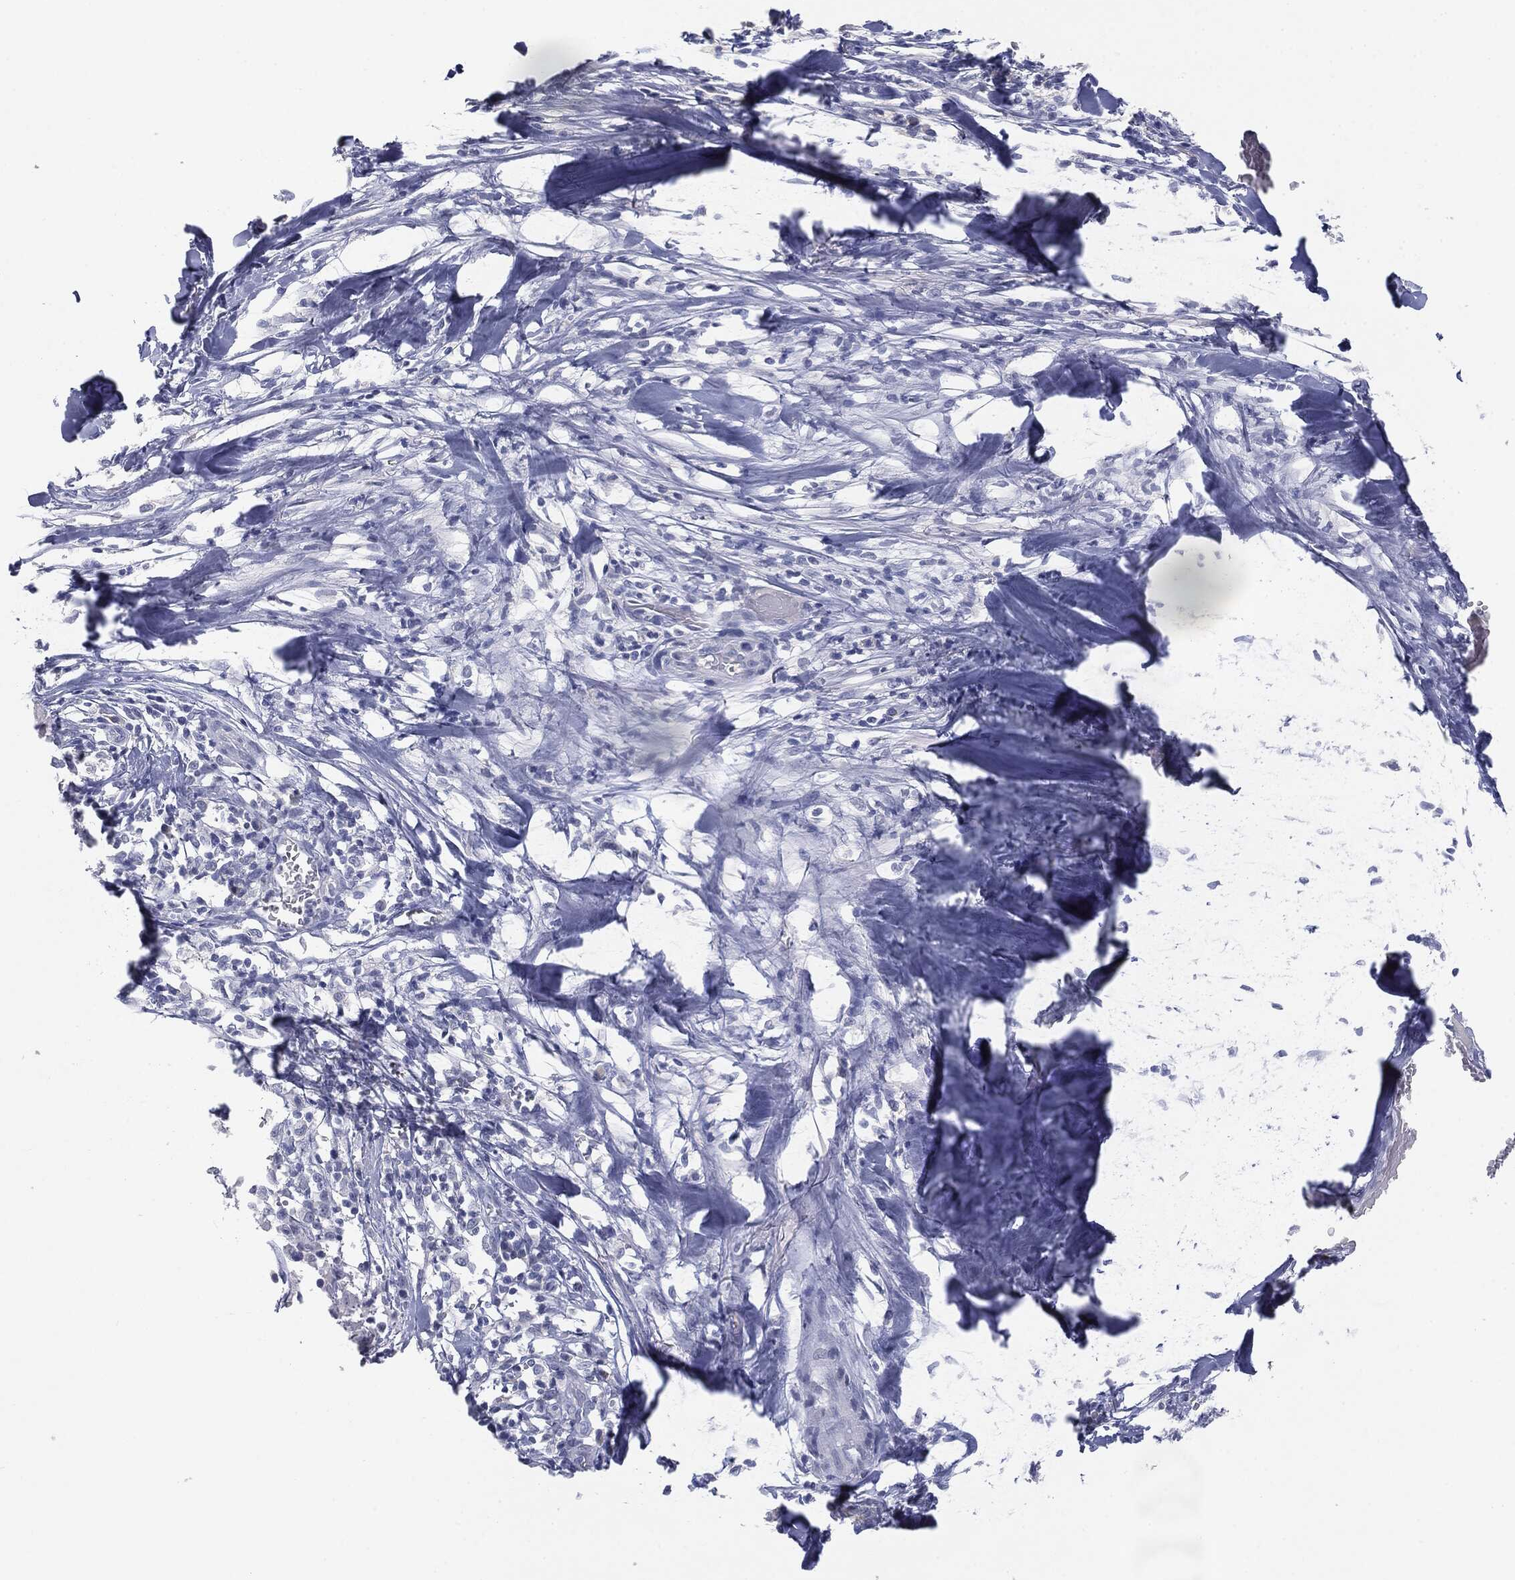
{"staining": {"intensity": "negative", "quantity": "none", "location": "none"}, "tissue": "melanoma", "cell_type": "Tumor cells", "image_type": "cancer", "snomed": [{"axis": "morphology", "description": "Malignant melanoma, Metastatic site"}, {"axis": "topography", "description": "Lymph node"}], "caption": "Immunohistochemistry (IHC) of malignant melanoma (metastatic site) displays no staining in tumor cells. (DAB immunohistochemistry (IHC) visualized using brightfield microscopy, high magnification).", "gene": "MUC1", "patient": {"sex": "male", "age": 50}}